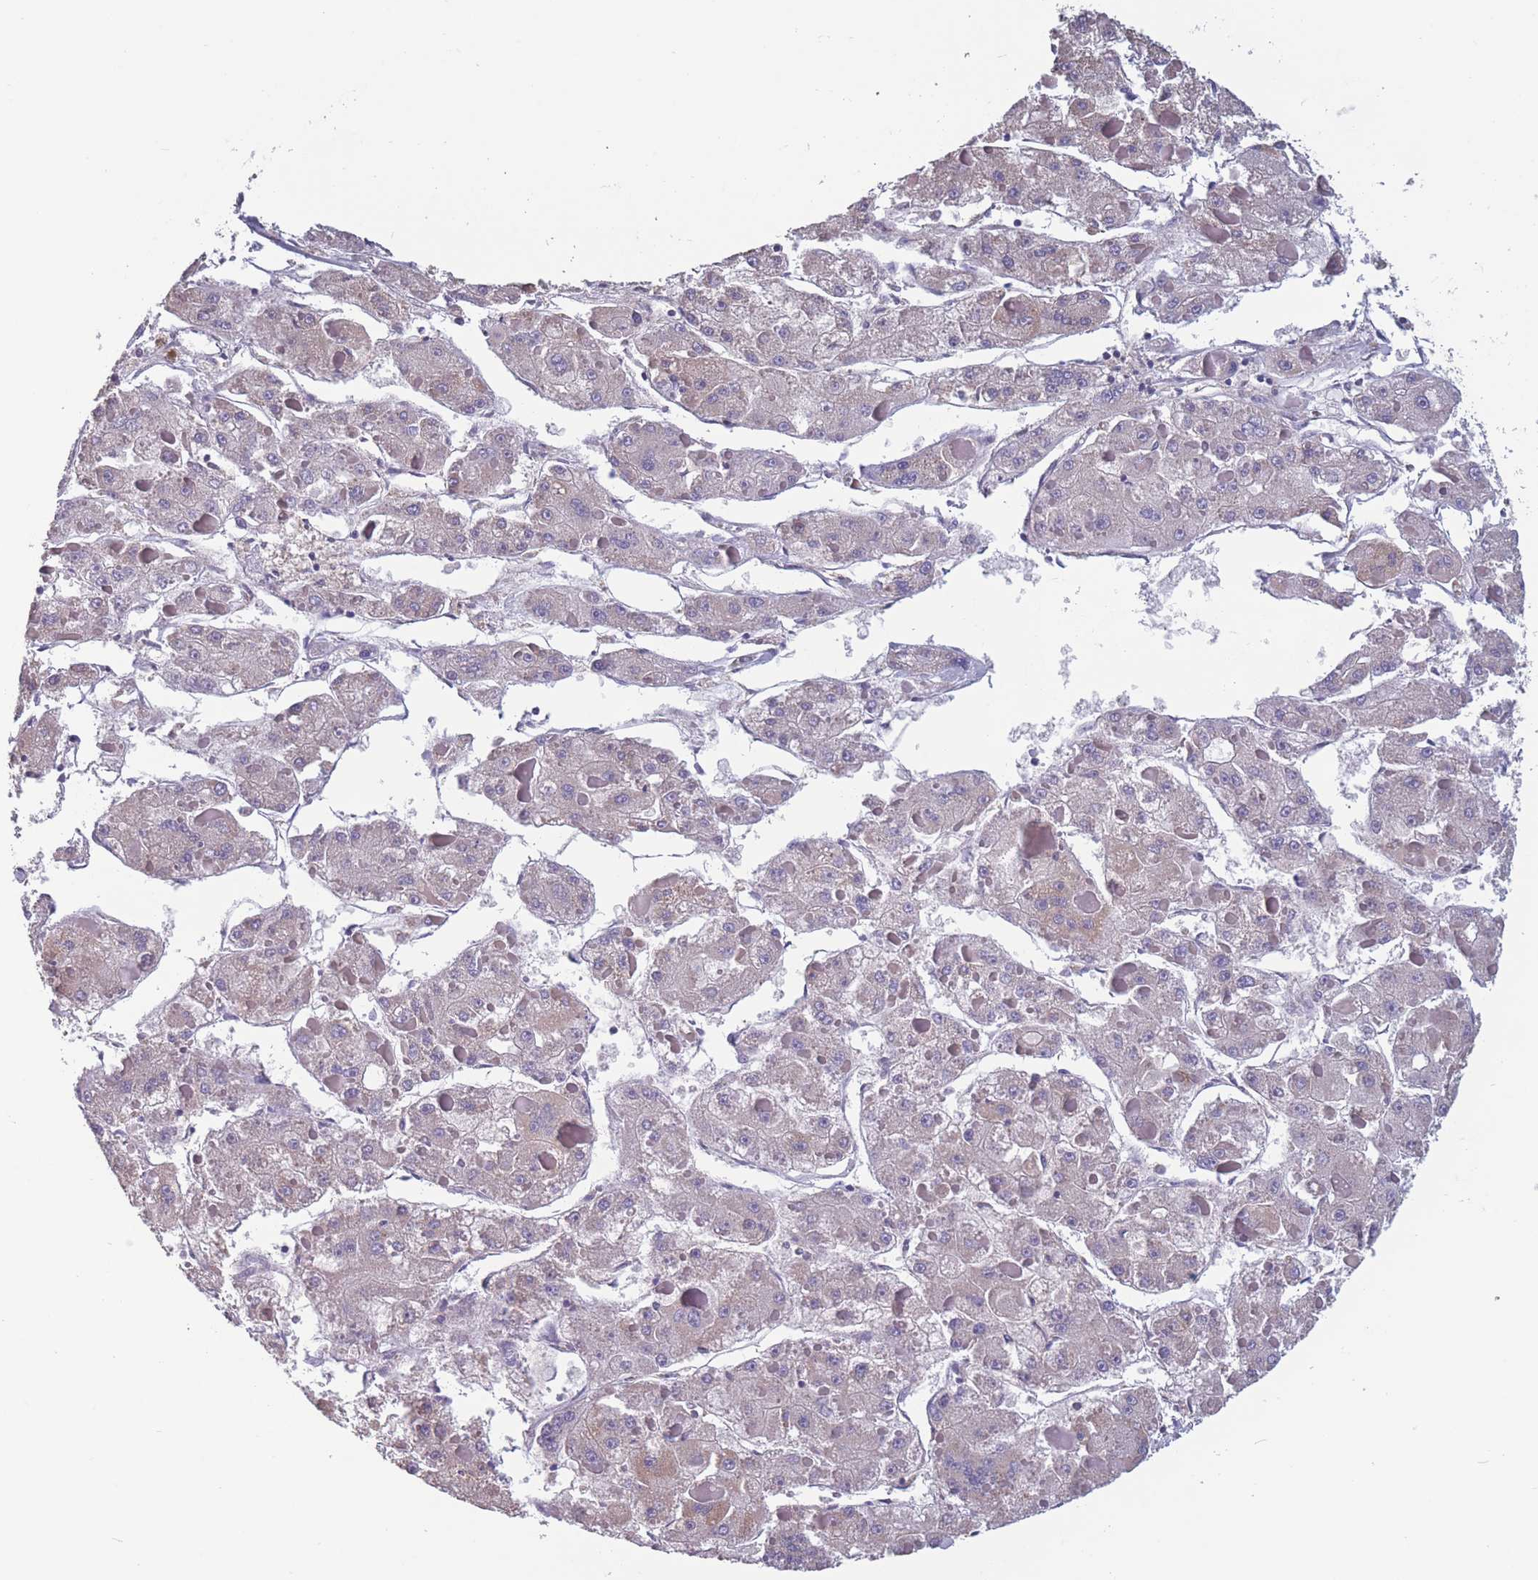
{"staining": {"intensity": "weak", "quantity": "<25%", "location": "cytoplasmic/membranous"}, "tissue": "liver cancer", "cell_type": "Tumor cells", "image_type": "cancer", "snomed": [{"axis": "morphology", "description": "Carcinoma, Hepatocellular, NOS"}, {"axis": "topography", "description": "Liver"}], "caption": "An image of human liver hepatocellular carcinoma is negative for staining in tumor cells.", "gene": "TOMM40L", "patient": {"sex": "female", "age": 73}}